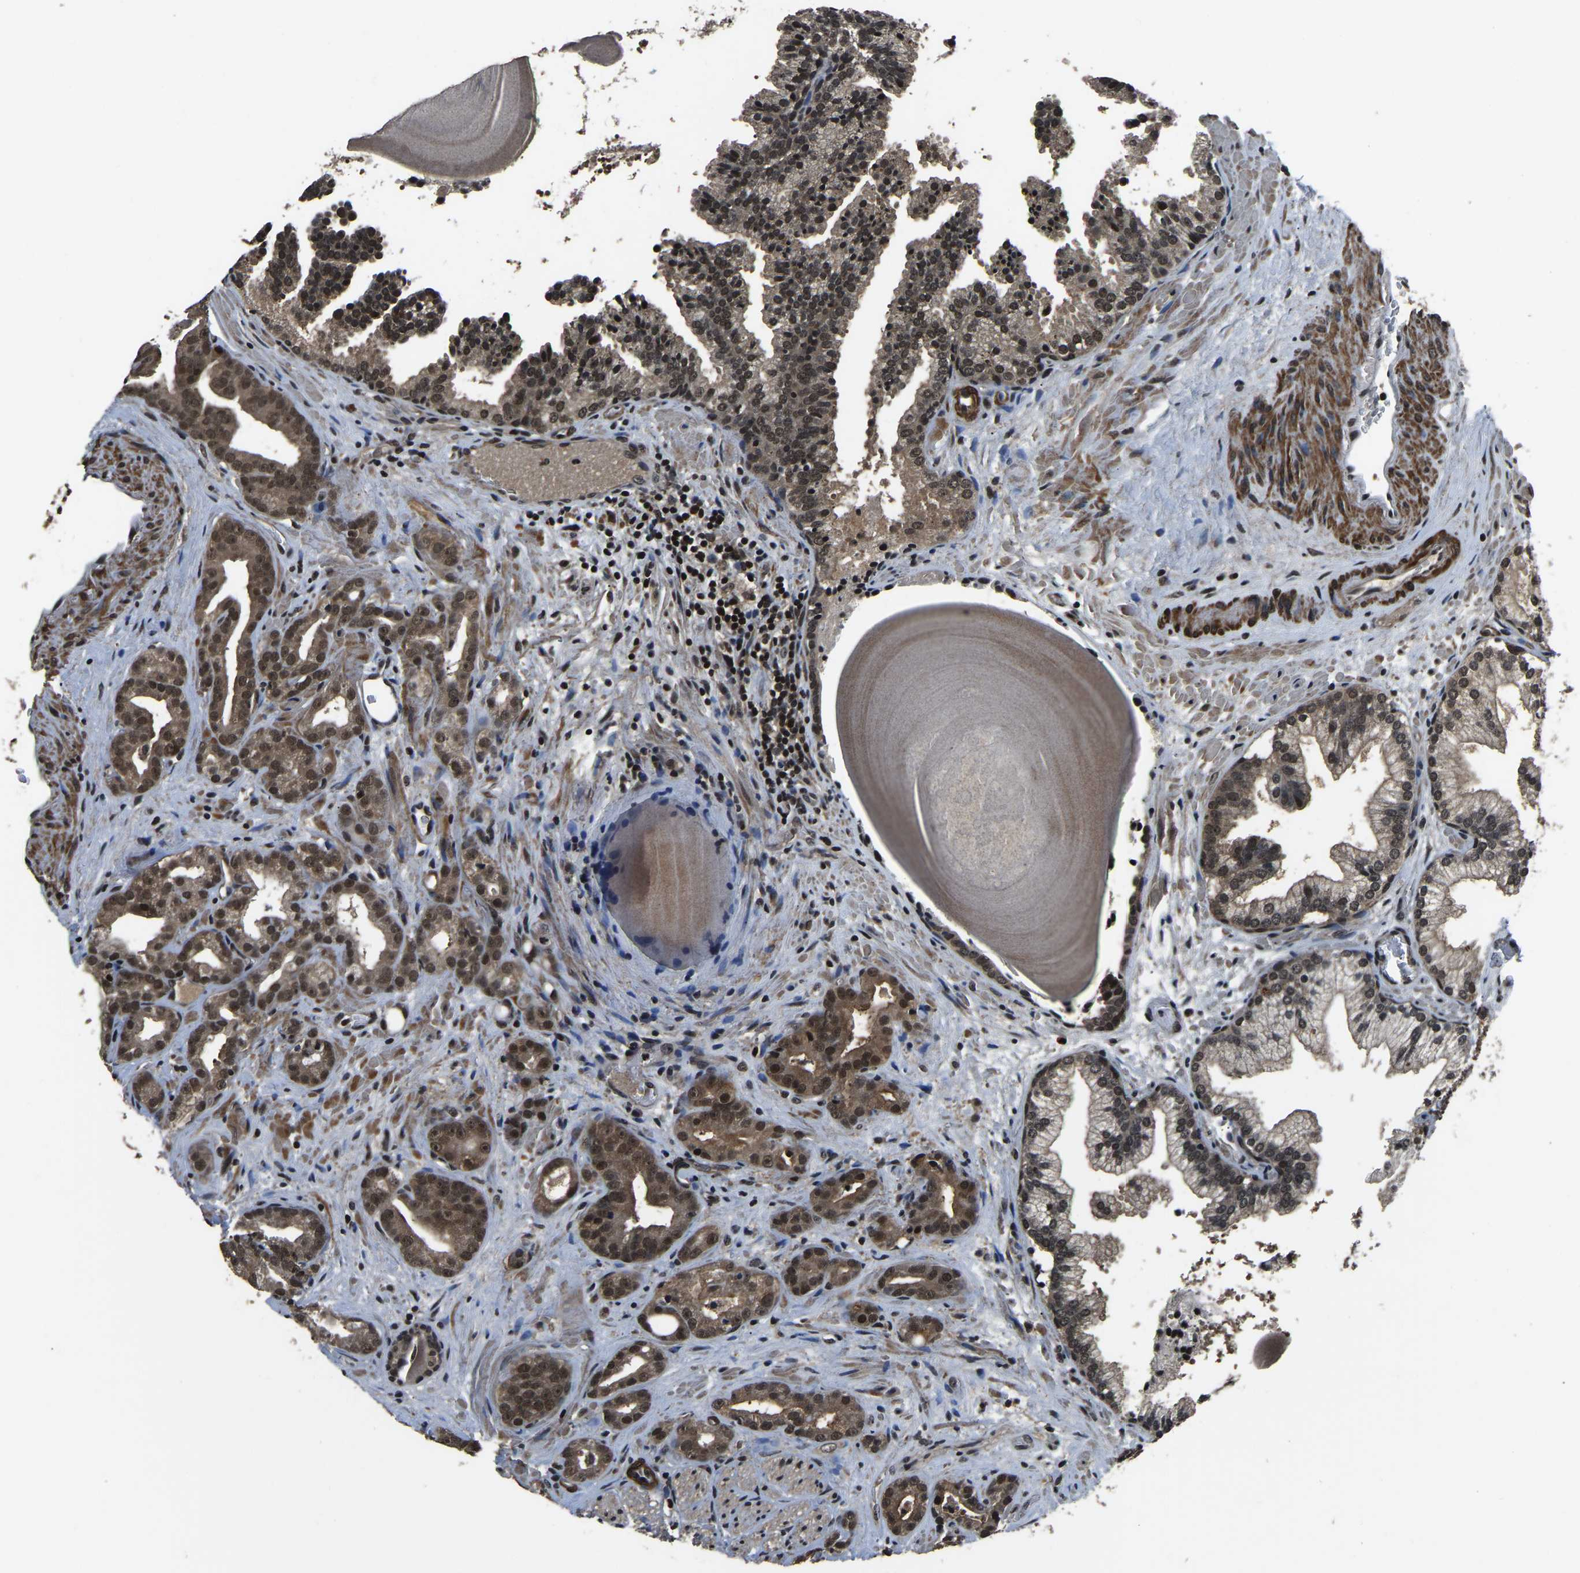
{"staining": {"intensity": "moderate", "quantity": ">75%", "location": "cytoplasmic/membranous,nuclear"}, "tissue": "prostate cancer", "cell_type": "Tumor cells", "image_type": "cancer", "snomed": [{"axis": "morphology", "description": "Adenocarcinoma, Low grade"}, {"axis": "topography", "description": "Prostate"}], "caption": "Immunohistochemical staining of prostate adenocarcinoma (low-grade) exhibits moderate cytoplasmic/membranous and nuclear protein positivity in about >75% of tumor cells. (IHC, brightfield microscopy, high magnification).", "gene": "ANKIB1", "patient": {"sex": "male", "age": 63}}